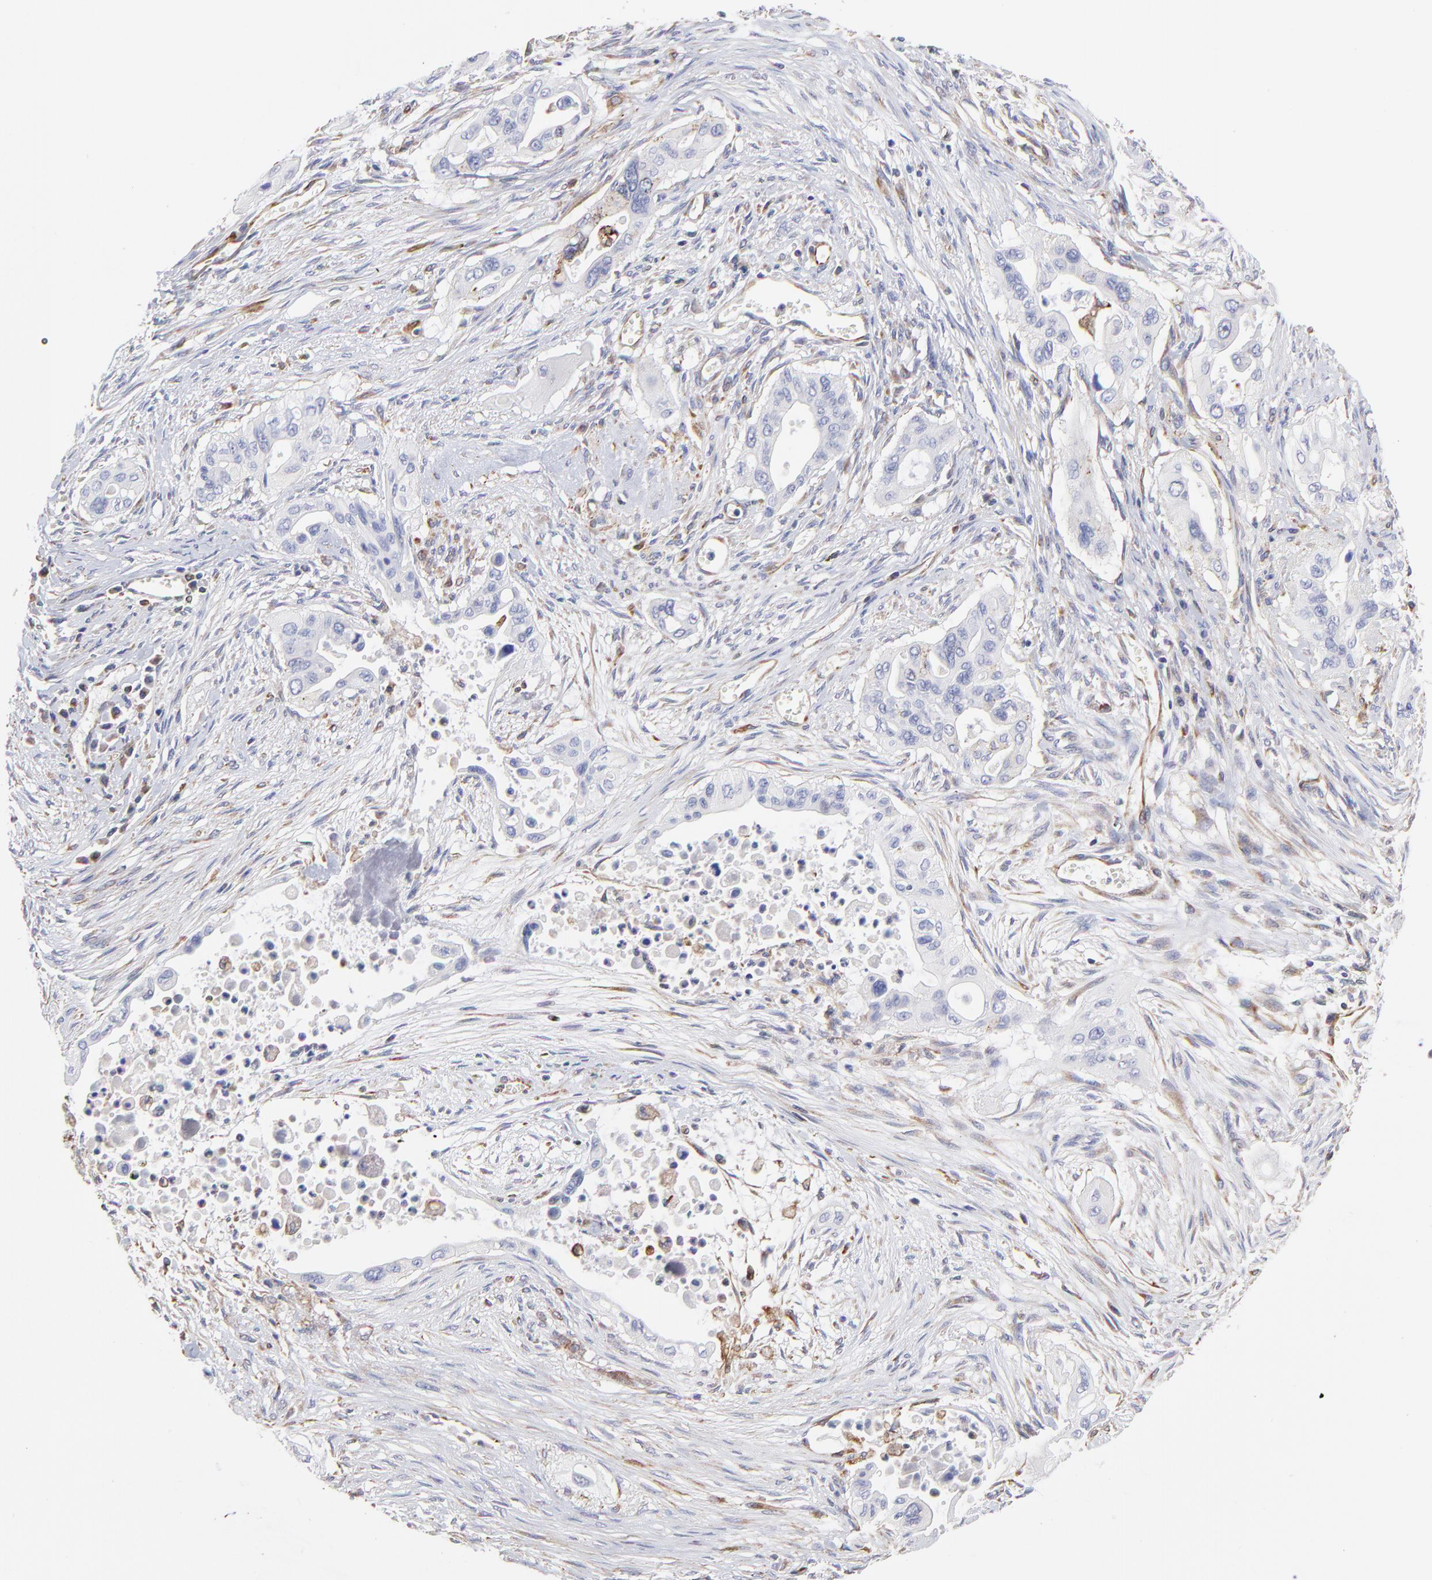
{"staining": {"intensity": "weak", "quantity": "<25%", "location": "cytoplasmic/membranous"}, "tissue": "pancreatic cancer", "cell_type": "Tumor cells", "image_type": "cancer", "snomed": [{"axis": "morphology", "description": "Adenocarcinoma, NOS"}, {"axis": "topography", "description": "Pancreas"}], "caption": "DAB (3,3'-diaminobenzidine) immunohistochemical staining of human pancreatic adenocarcinoma exhibits no significant staining in tumor cells.", "gene": "COX8C", "patient": {"sex": "male", "age": 77}}